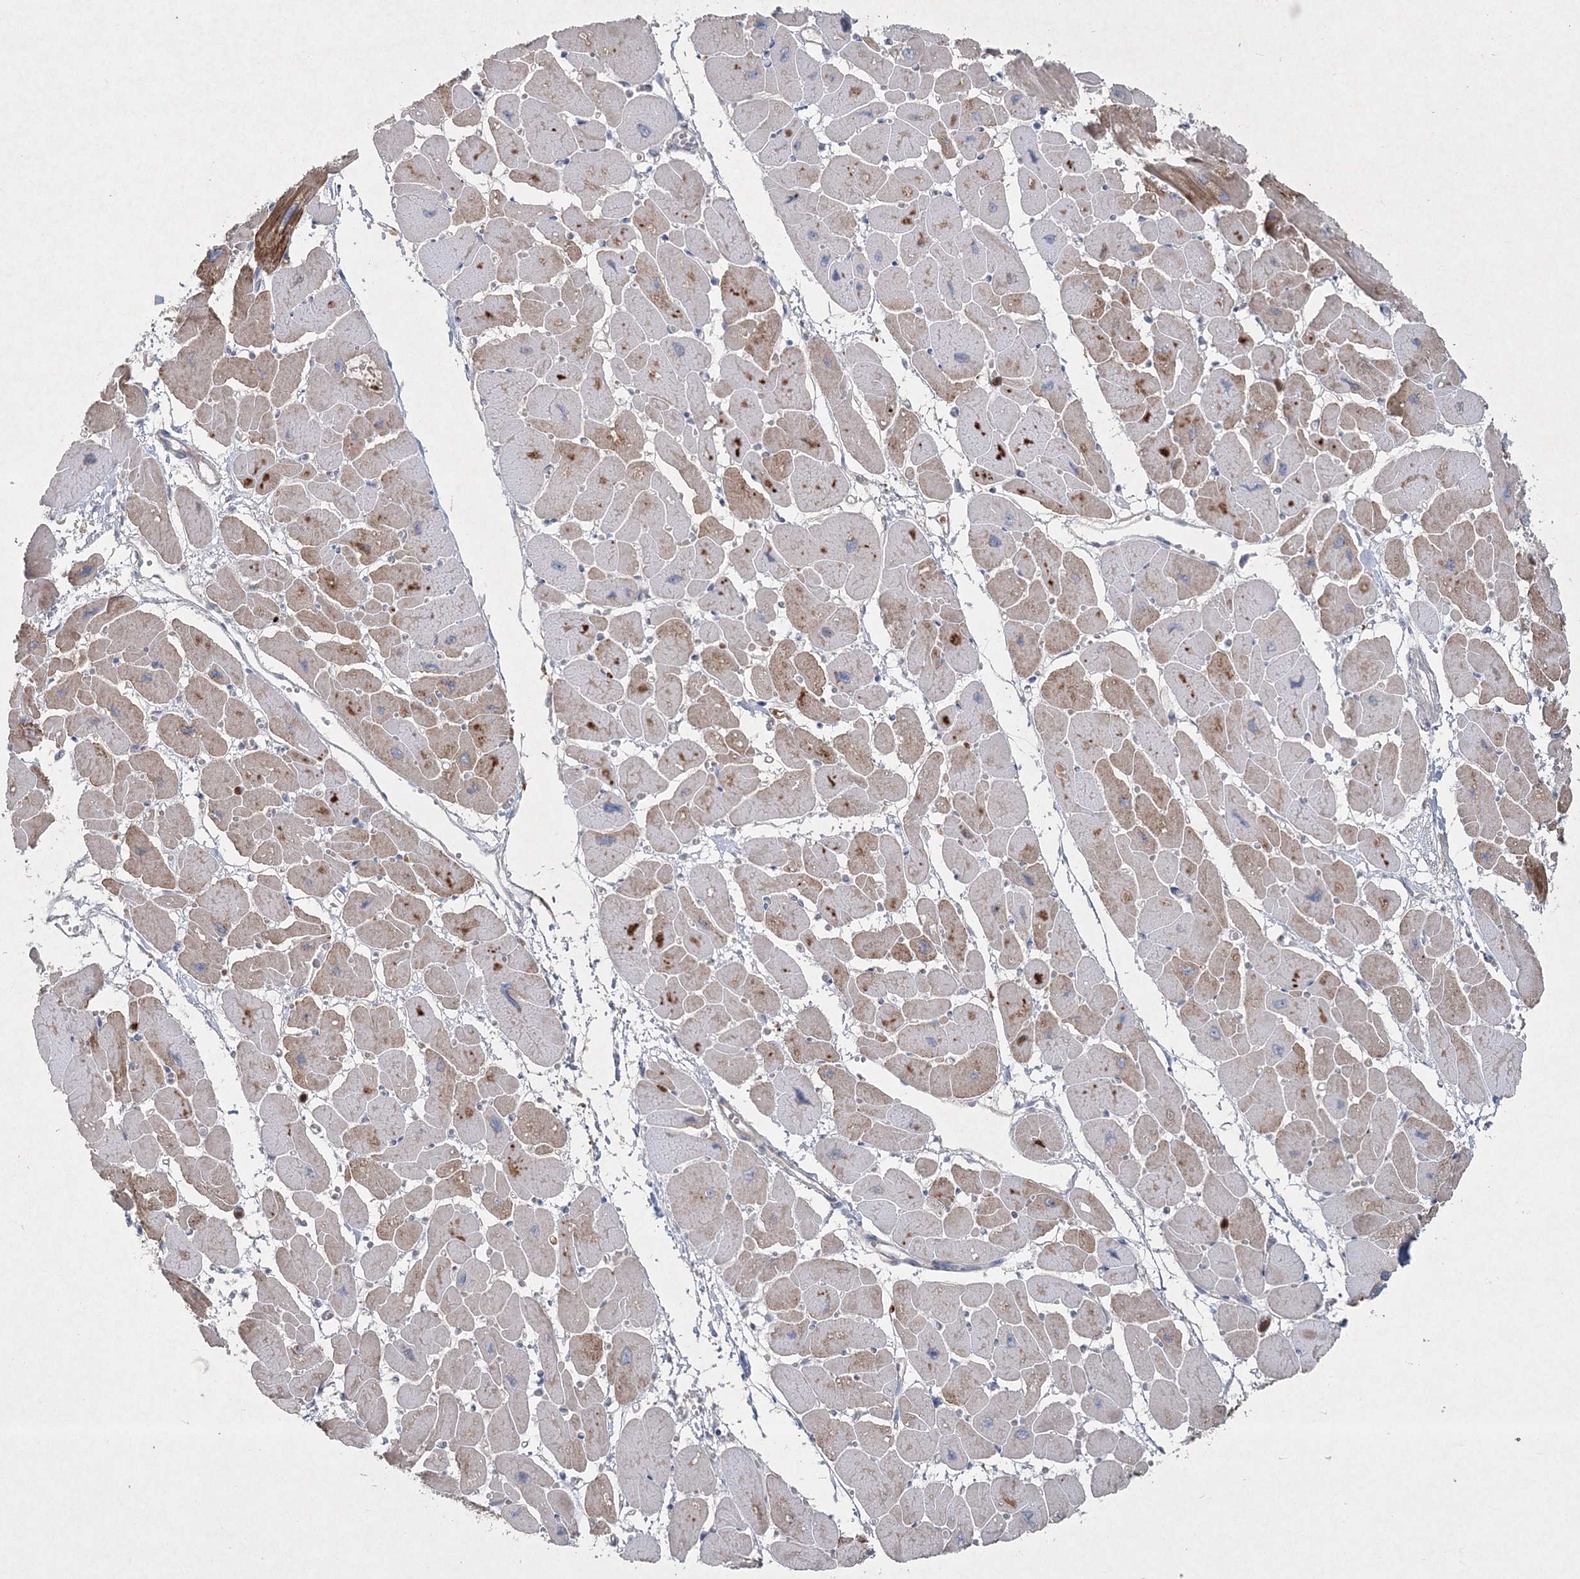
{"staining": {"intensity": "strong", "quantity": "25%-75%", "location": "cytoplasmic/membranous"}, "tissue": "heart muscle", "cell_type": "Cardiomyocytes", "image_type": "normal", "snomed": [{"axis": "morphology", "description": "Normal tissue, NOS"}, {"axis": "topography", "description": "Heart"}], "caption": "Normal heart muscle displays strong cytoplasmic/membranous positivity in approximately 25%-75% of cardiomyocytes.", "gene": "LRPPRC", "patient": {"sex": "female", "age": 54}}